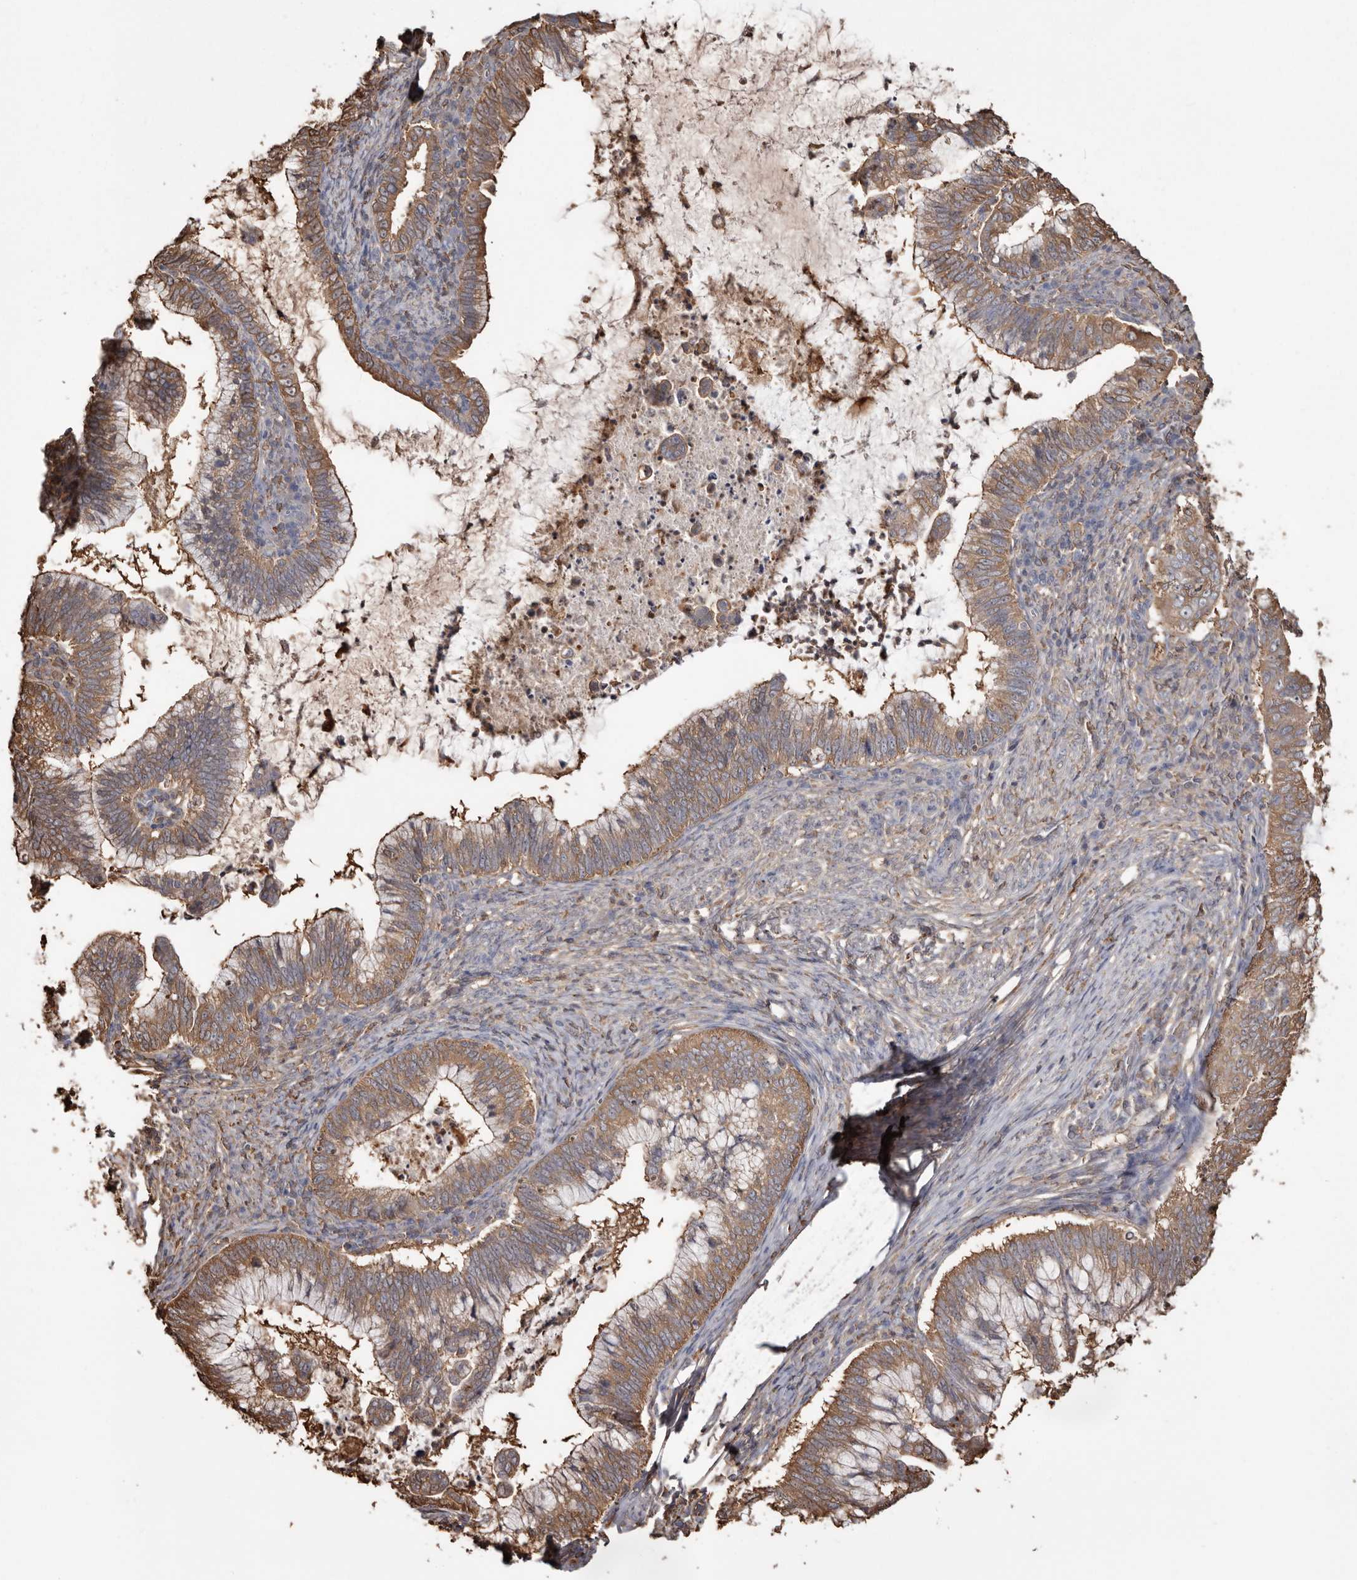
{"staining": {"intensity": "moderate", "quantity": ">75%", "location": "cytoplasmic/membranous"}, "tissue": "cervical cancer", "cell_type": "Tumor cells", "image_type": "cancer", "snomed": [{"axis": "morphology", "description": "Adenocarcinoma, NOS"}, {"axis": "topography", "description": "Cervix"}], "caption": "Immunohistochemistry (IHC) of human cervical cancer (adenocarcinoma) reveals medium levels of moderate cytoplasmic/membranous expression in about >75% of tumor cells.", "gene": "PKM", "patient": {"sex": "female", "age": 36}}